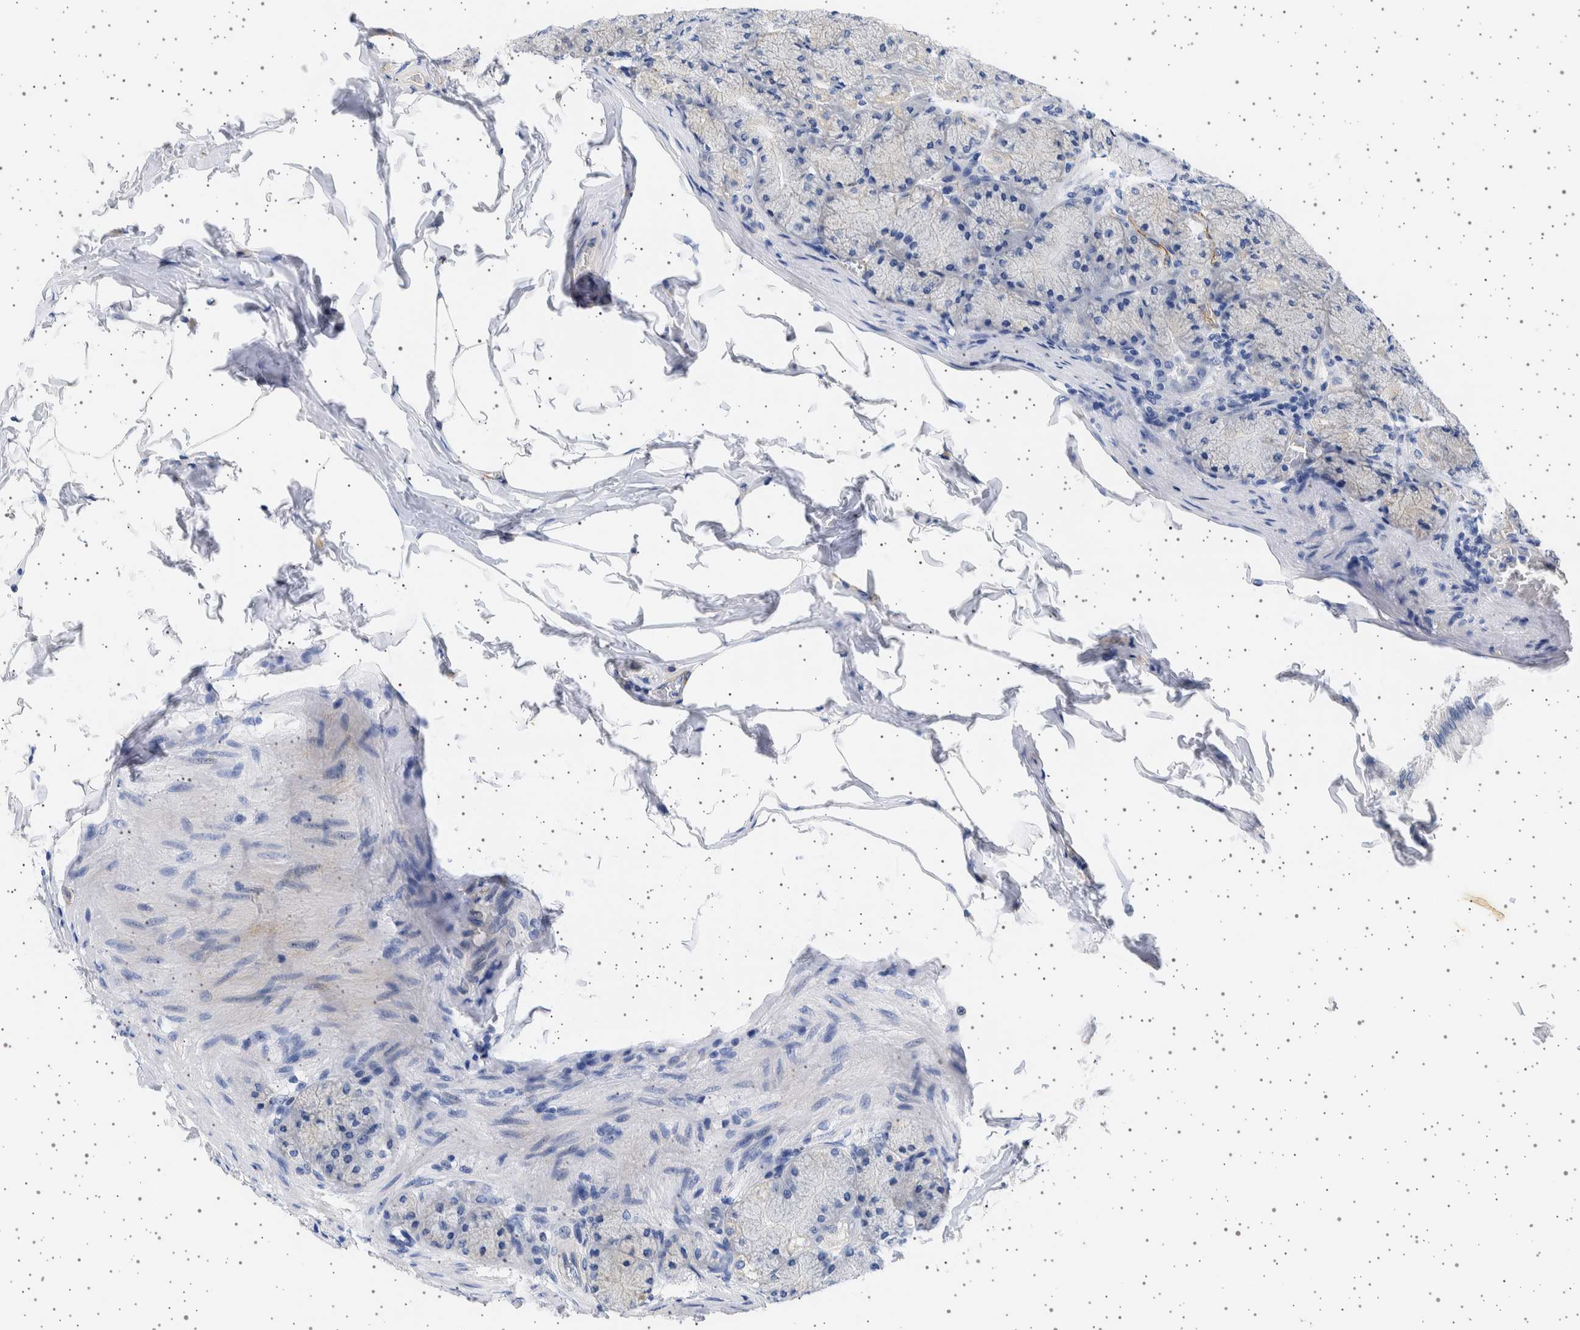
{"staining": {"intensity": "negative", "quantity": "none", "location": "none"}, "tissue": "stomach", "cell_type": "Glandular cells", "image_type": "normal", "snomed": [{"axis": "morphology", "description": "Normal tissue, NOS"}, {"axis": "topography", "description": "Stomach, upper"}], "caption": "A photomicrograph of human stomach is negative for staining in glandular cells. The staining was performed using DAB to visualize the protein expression in brown, while the nuclei were stained in blue with hematoxylin (Magnification: 20x).", "gene": "SEPTIN4", "patient": {"sex": "female", "age": 56}}